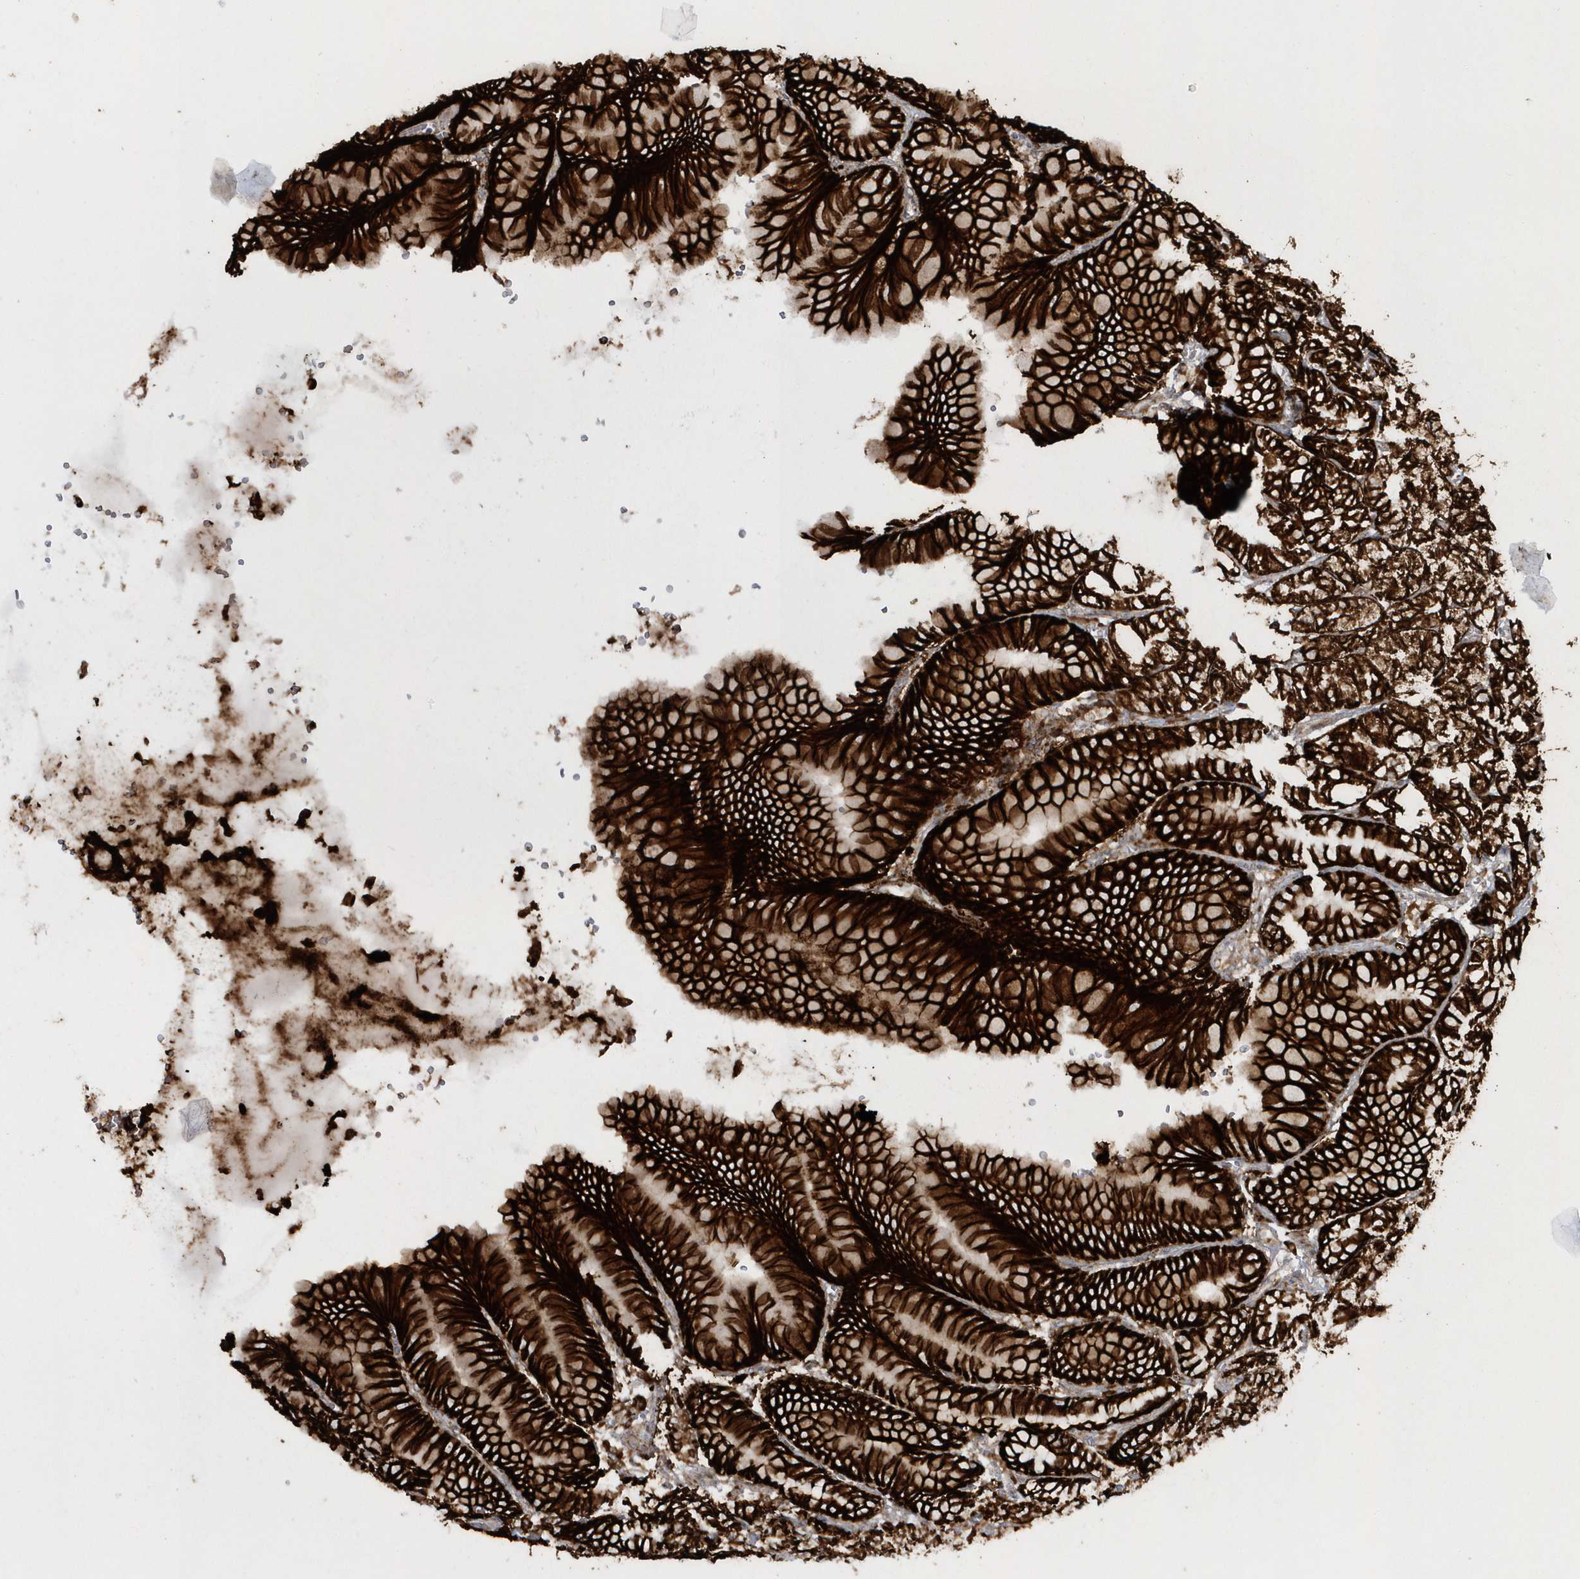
{"staining": {"intensity": "strong", "quantity": ">75%", "location": "cytoplasmic/membranous"}, "tissue": "stomach", "cell_type": "Glandular cells", "image_type": "normal", "snomed": [{"axis": "morphology", "description": "Normal tissue, NOS"}, {"axis": "topography", "description": "Stomach, lower"}], "caption": "Brown immunohistochemical staining in unremarkable stomach shows strong cytoplasmic/membranous staining in approximately >75% of glandular cells. (brown staining indicates protein expression, while blue staining denotes nuclei).", "gene": "SH3BP2", "patient": {"sex": "male", "age": 71}}